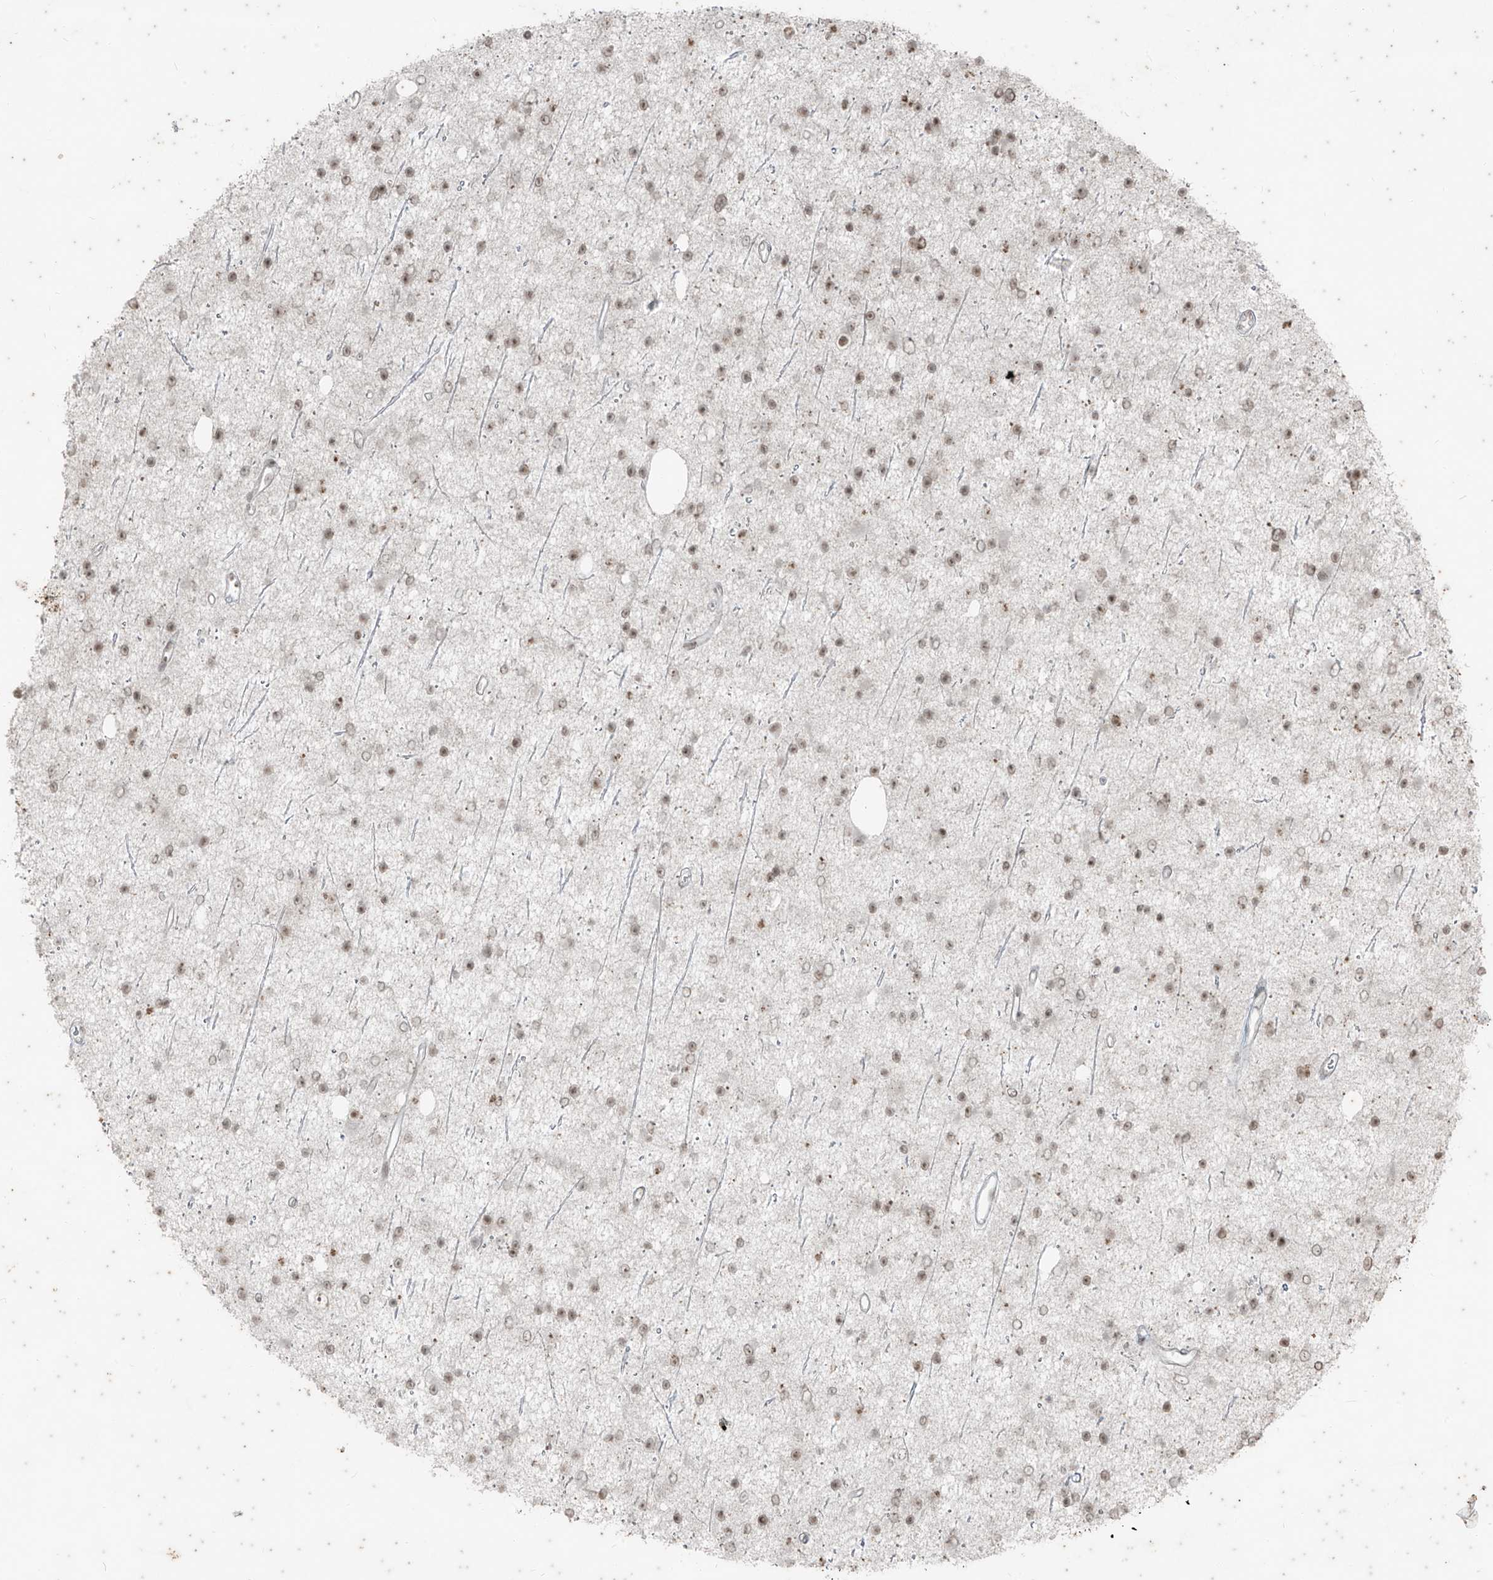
{"staining": {"intensity": "weak", "quantity": ">75%", "location": "nuclear"}, "tissue": "glioma", "cell_type": "Tumor cells", "image_type": "cancer", "snomed": [{"axis": "morphology", "description": "Glioma, malignant, Low grade"}, {"axis": "topography", "description": "Cerebral cortex"}], "caption": "IHC staining of malignant glioma (low-grade), which displays low levels of weak nuclear positivity in about >75% of tumor cells indicating weak nuclear protein positivity. The staining was performed using DAB (3,3'-diaminobenzidine) (brown) for protein detection and nuclei were counterstained in hematoxylin (blue).", "gene": "ZNF354B", "patient": {"sex": "female", "age": 39}}